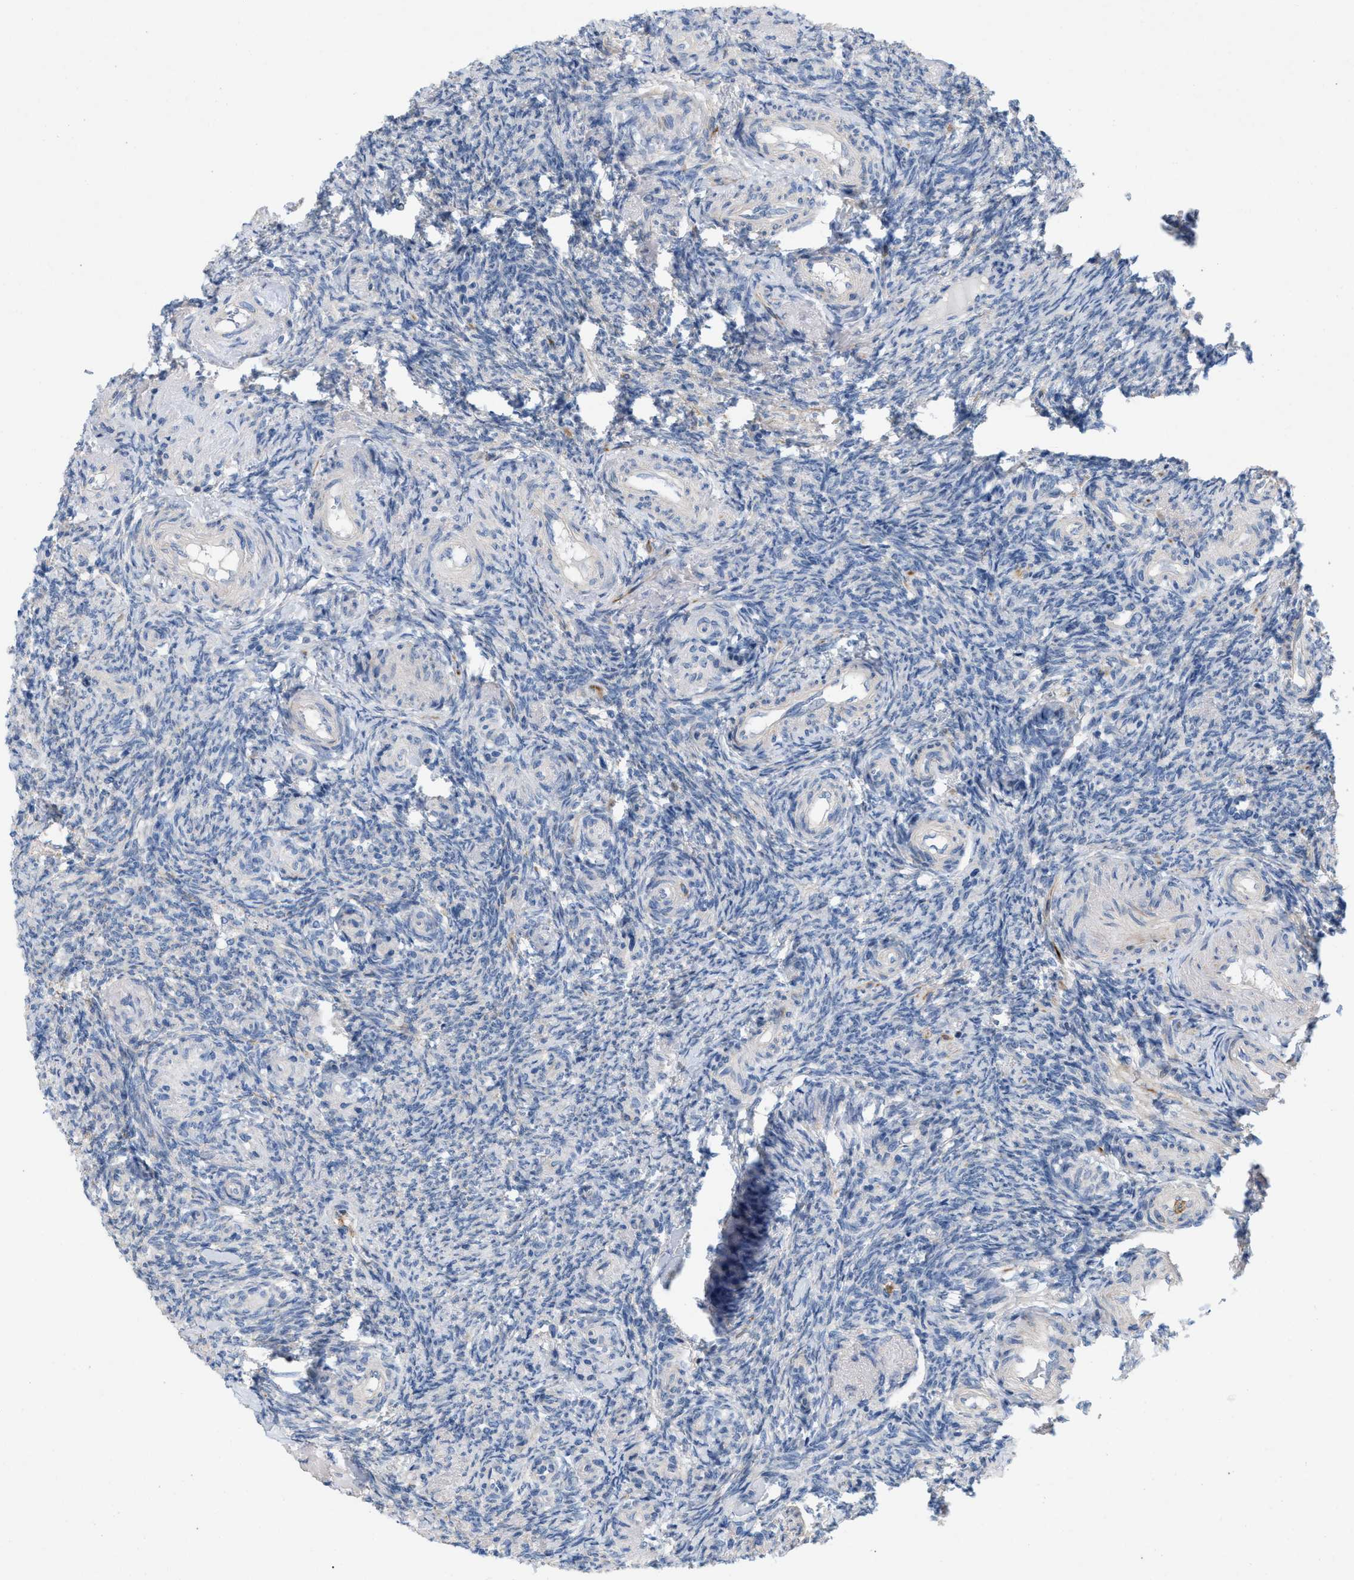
{"staining": {"intensity": "negative", "quantity": "none", "location": "none"}, "tissue": "ovary", "cell_type": "Follicle cells", "image_type": "normal", "snomed": [{"axis": "morphology", "description": "Normal tissue, NOS"}, {"axis": "topography", "description": "Ovary"}], "caption": "Immunohistochemistry histopathology image of benign human ovary stained for a protein (brown), which shows no positivity in follicle cells.", "gene": "PLPPR5", "patient": {"sex": "female", "age": 41}}